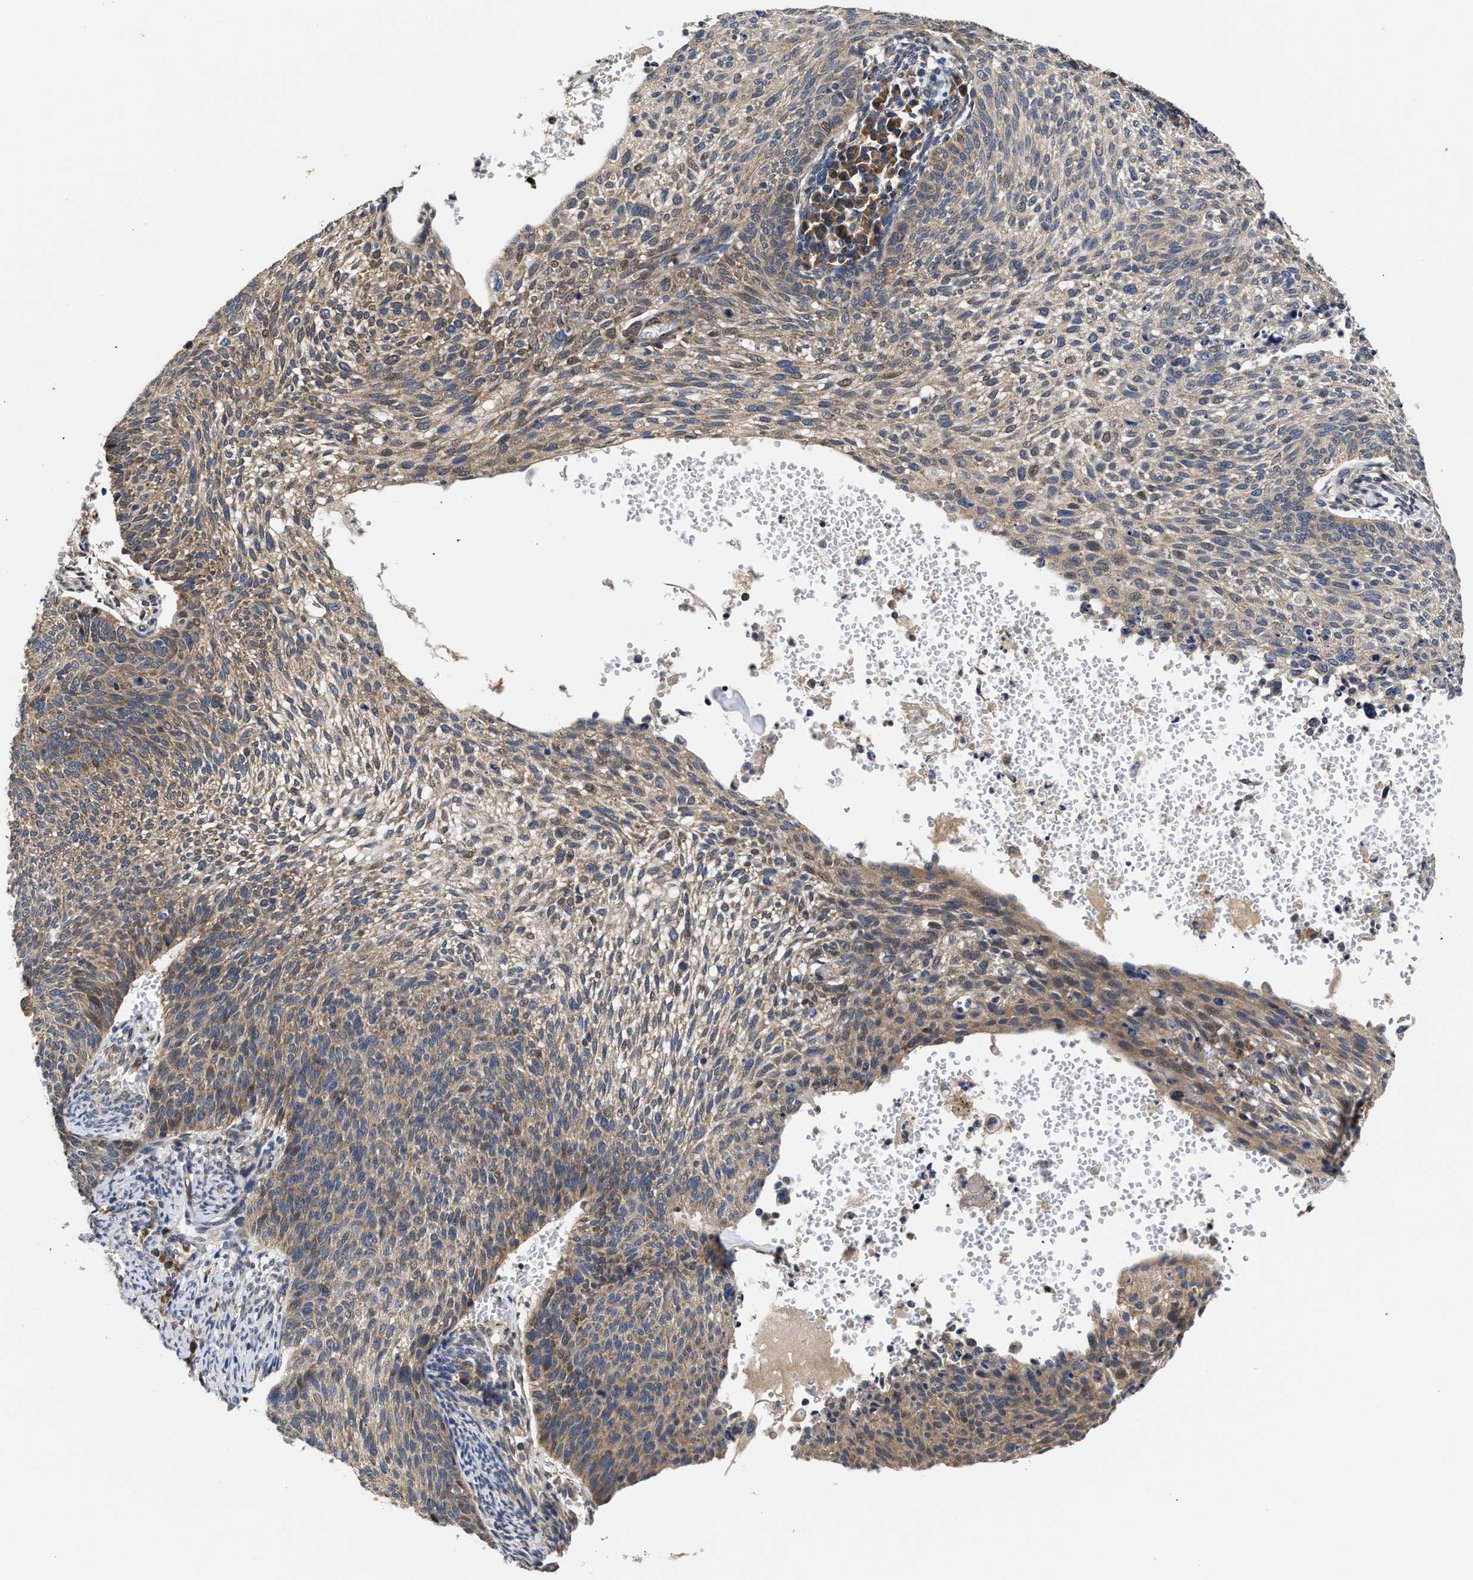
{"staining": {"intensity": "weak", "quantity": ">75%", "location": "cytoplasmic/membranous"}, "tissue": "cervical cancer", "cell_type": "Tumor cells", "image_type": "cancer", "snomed": [{"axis": "morphology", "description": "Squamous cell carcinoma, NOS"}, {"axis": "topography", "description": "Cervix"}], "caption": "Squamous cell carcinoma (cervical) was stained to show a protein in brown. There is low levels of weak cytoplasmic/membranous staining in about >75% of tumor cells.", "gene": "TRAF6", "patient": {"sex": "female", "age": 70}}